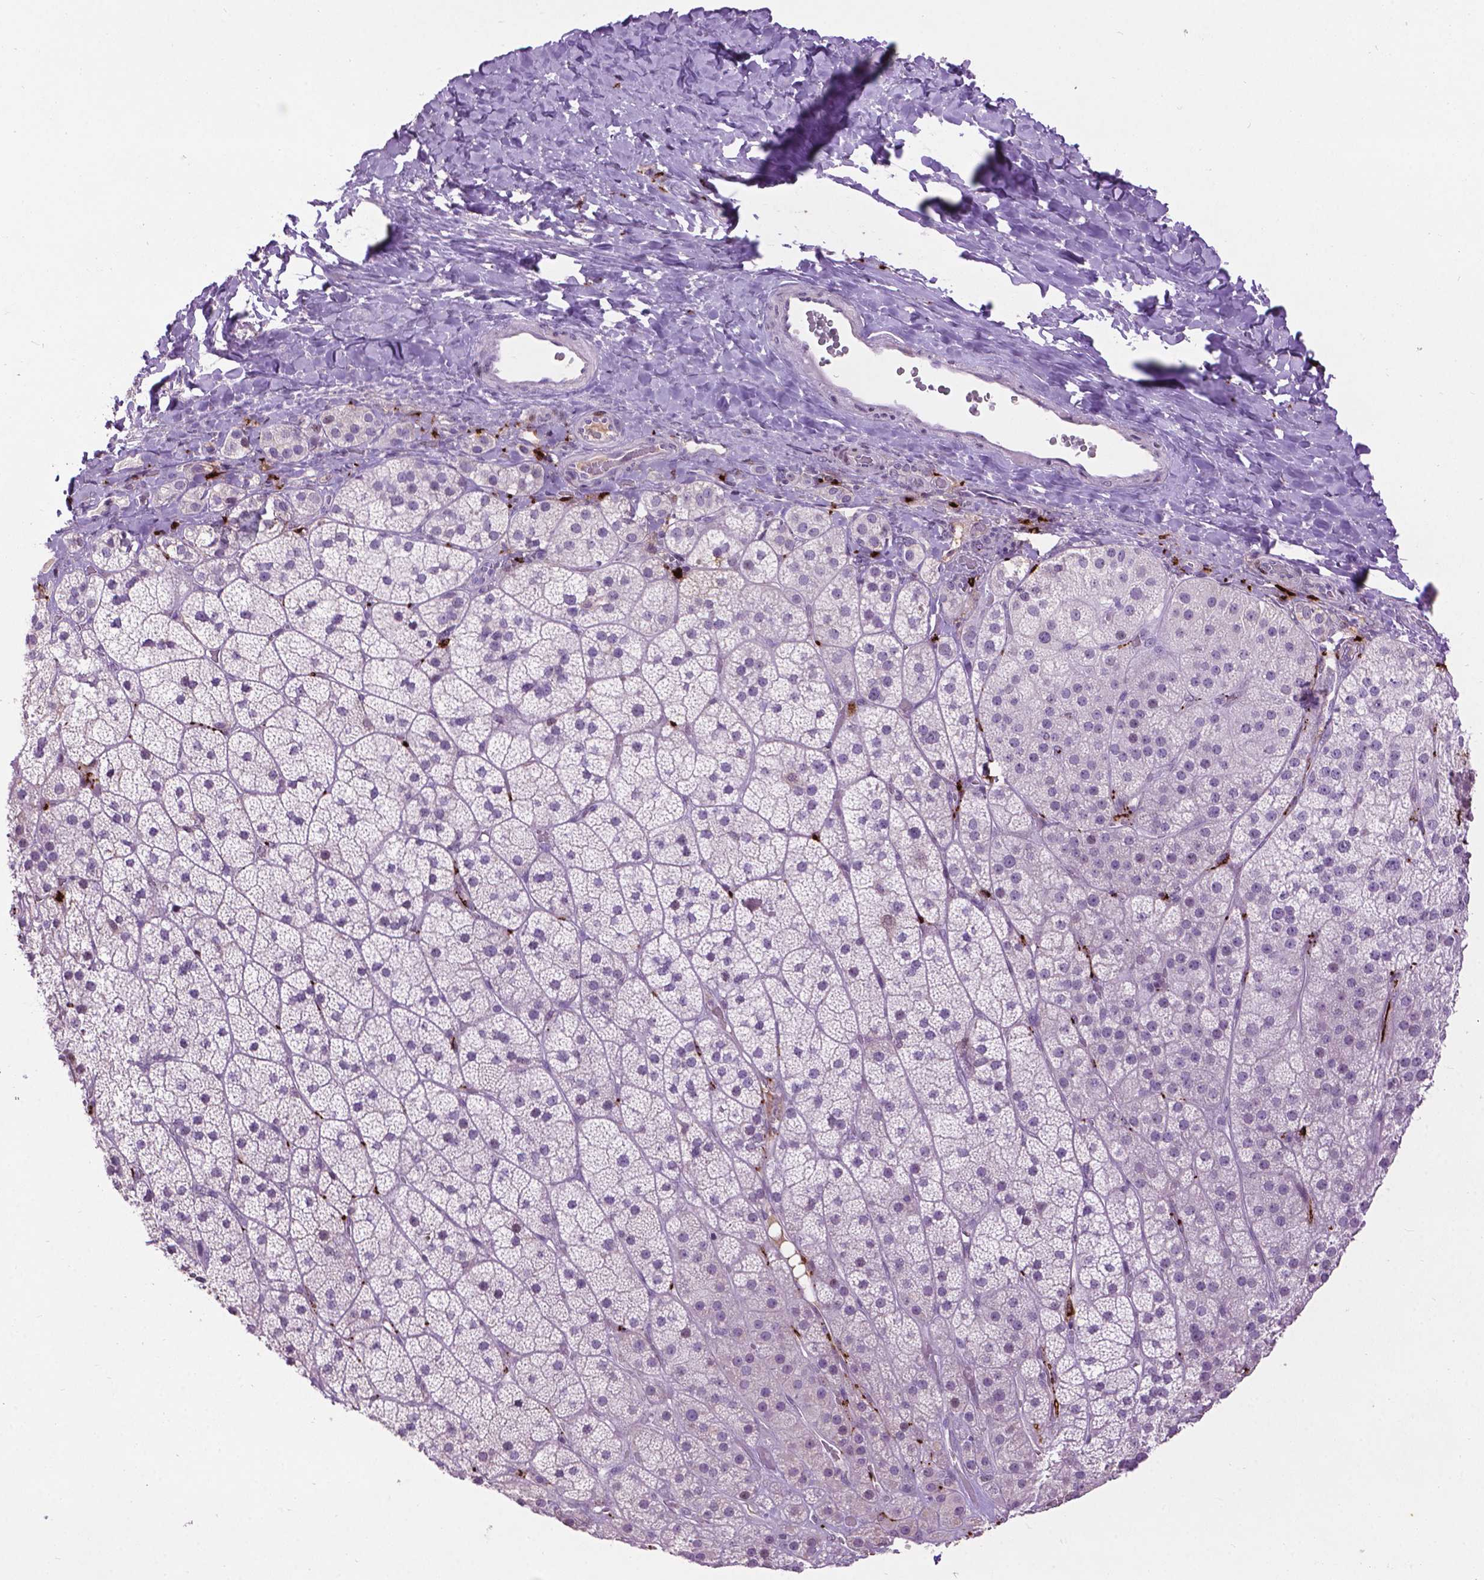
{"staining": {"intensity": "strong", "quantity": "25%-75%", "location": "cytoplasmic/membranous"}, "tissue": "adrenal gland", "cell_type": "Glandular cells", "image_type": "normal", "snomed": [{"axis": "morphology", "description": "Normal tissue, NOS"}, {"axis": "topography", "description": "Adrenal gland"}], "caption": "Glandular cells demonstrate high levels of strong cytoplasmic/membranous positivity in about 25%-75% of cells in normal adrenal gland.", "gene": "TH", "patient": {"sex": "male", "age": 57}}